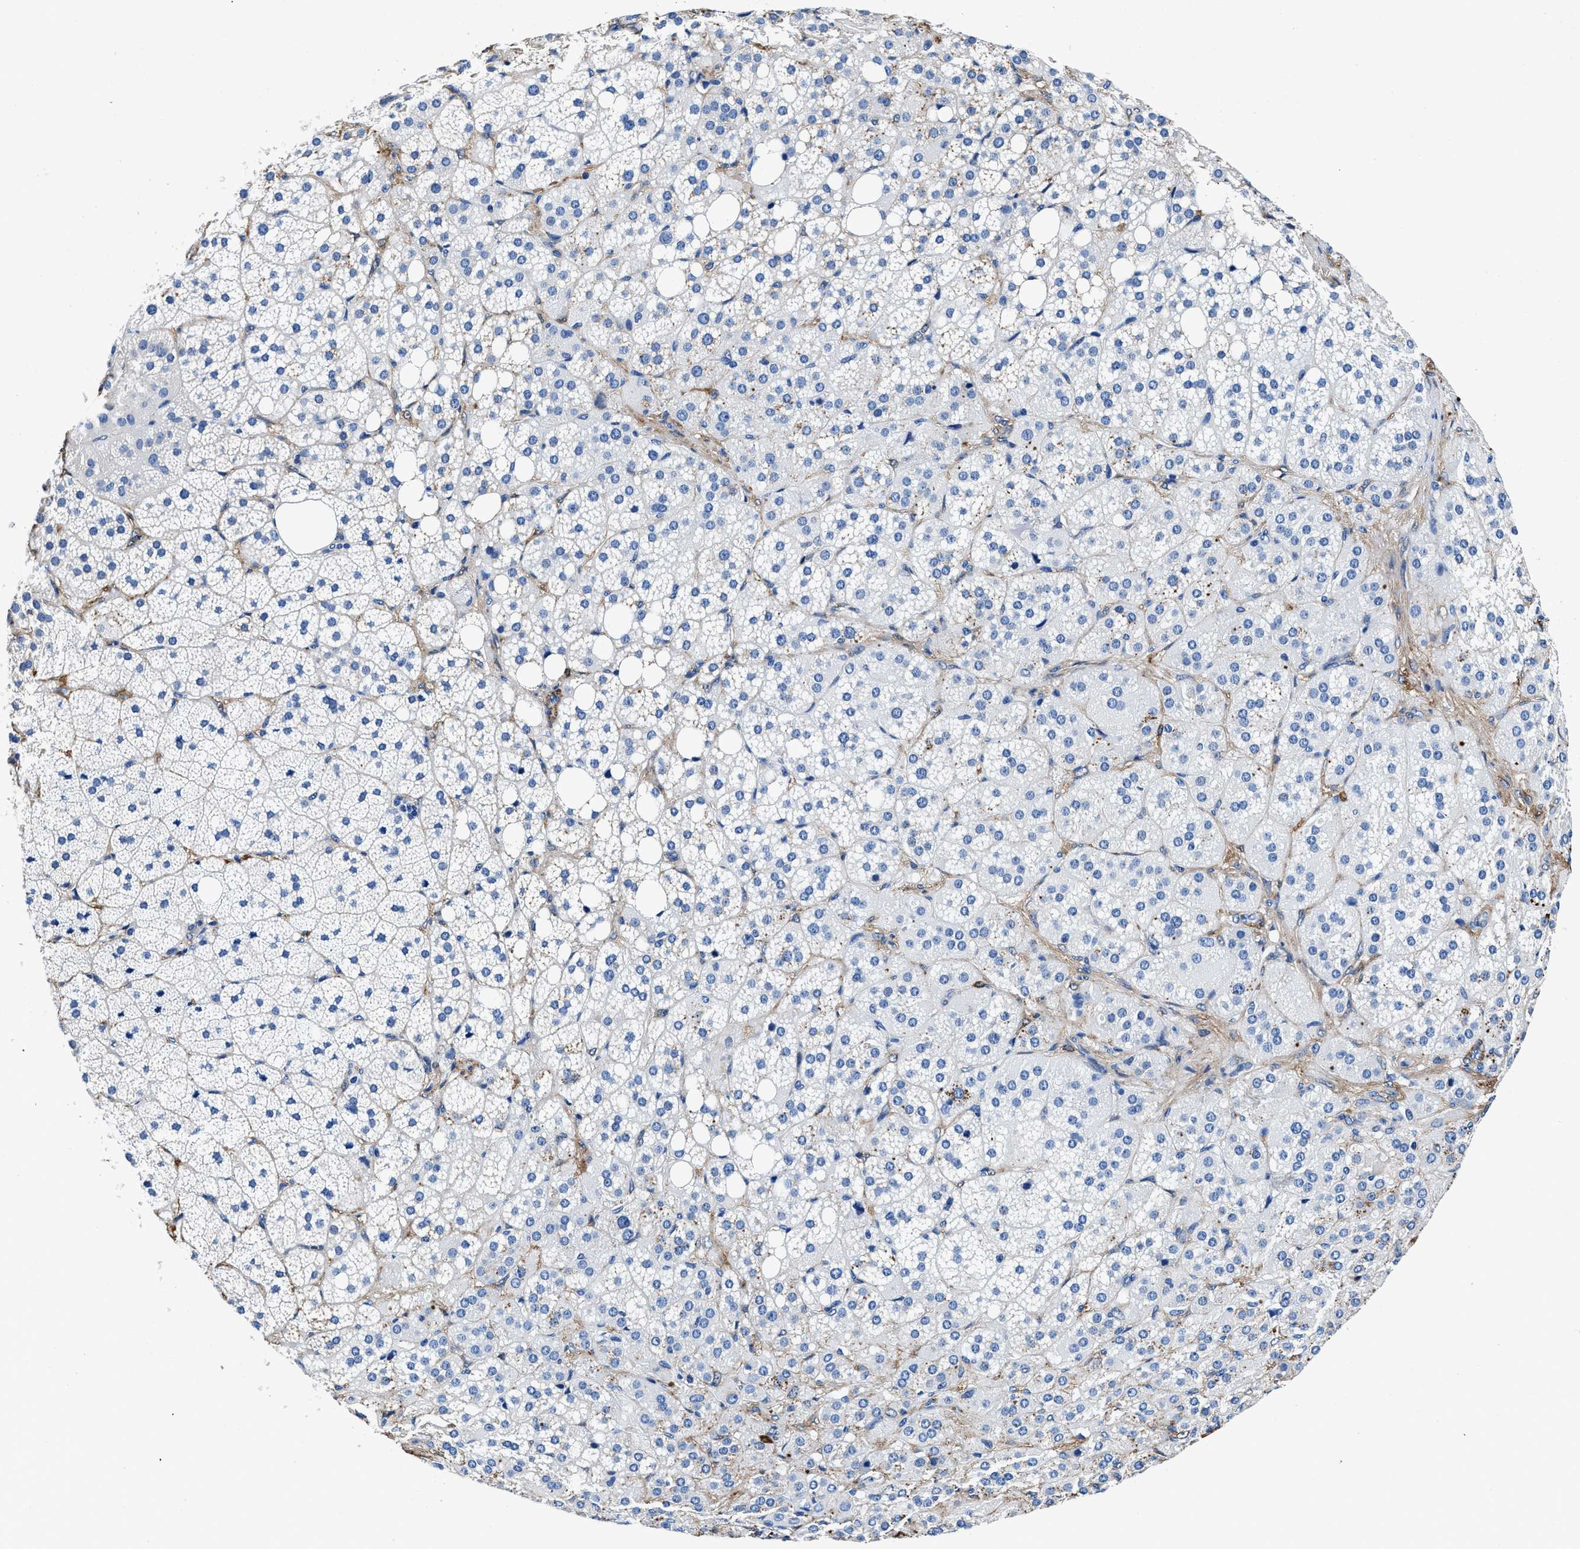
{"staining": {"intensity": "negative", "quantity": "none", "location": "none"}, "tissue": "adrenal gland", "cell_type": "Glandular cells", "image_type": "normal", "snomed": [{"axis": "morphology", "description": "Normal tissue, NOS"}, {"axis": "topography", "description": "Adrenal gland"}], "caption": "Glandular cells show no significant protein staining in unremarkable adrenal gland. (Immunohistochemistry (ihc), brightfield microscopy, high magnification).", "gene": "TEX261", "patient": {"sex": "female", "age": 59}}